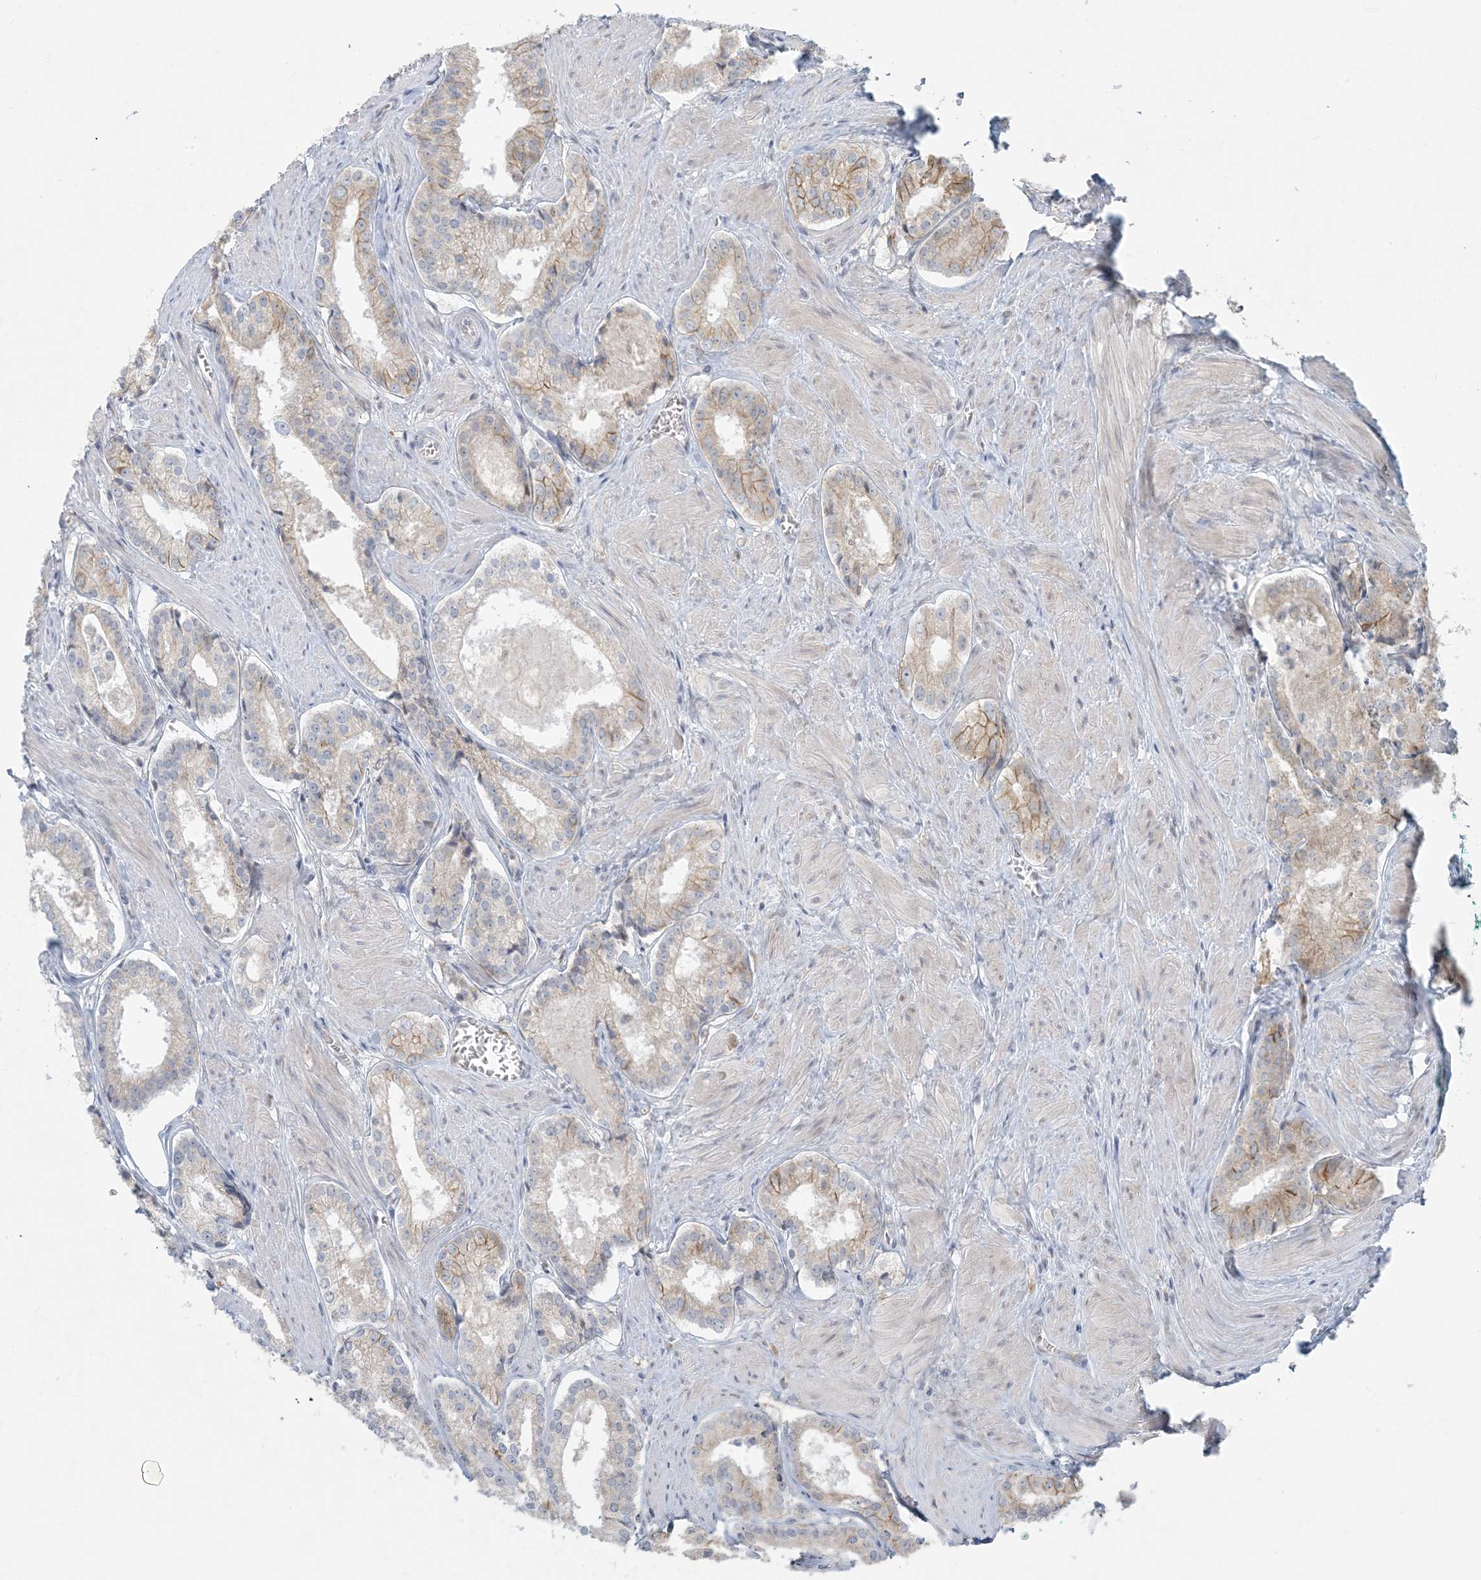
{"staining": {"intensity": "moderate", "quantity": "<25%", "location": "cytoplasmic/membranous"}, "tissue": "prostate cancer", "cell_type": "Tumor cells", "image_type": "cancer", "snomed": [{"axis": "morphology", "description": "Adenocarcinoma, Low grade"}, {"axis": "topography", "description": "Prostate"}], "caption": "Prostate low-grade adenocarcinoma stained for a protein (brown) shows moderate cytoplasmic/membranous positive expression in approximately <25% of tumor cells.", "gene": "HACL1", "patient": {"sex": "male", "age": 54}}